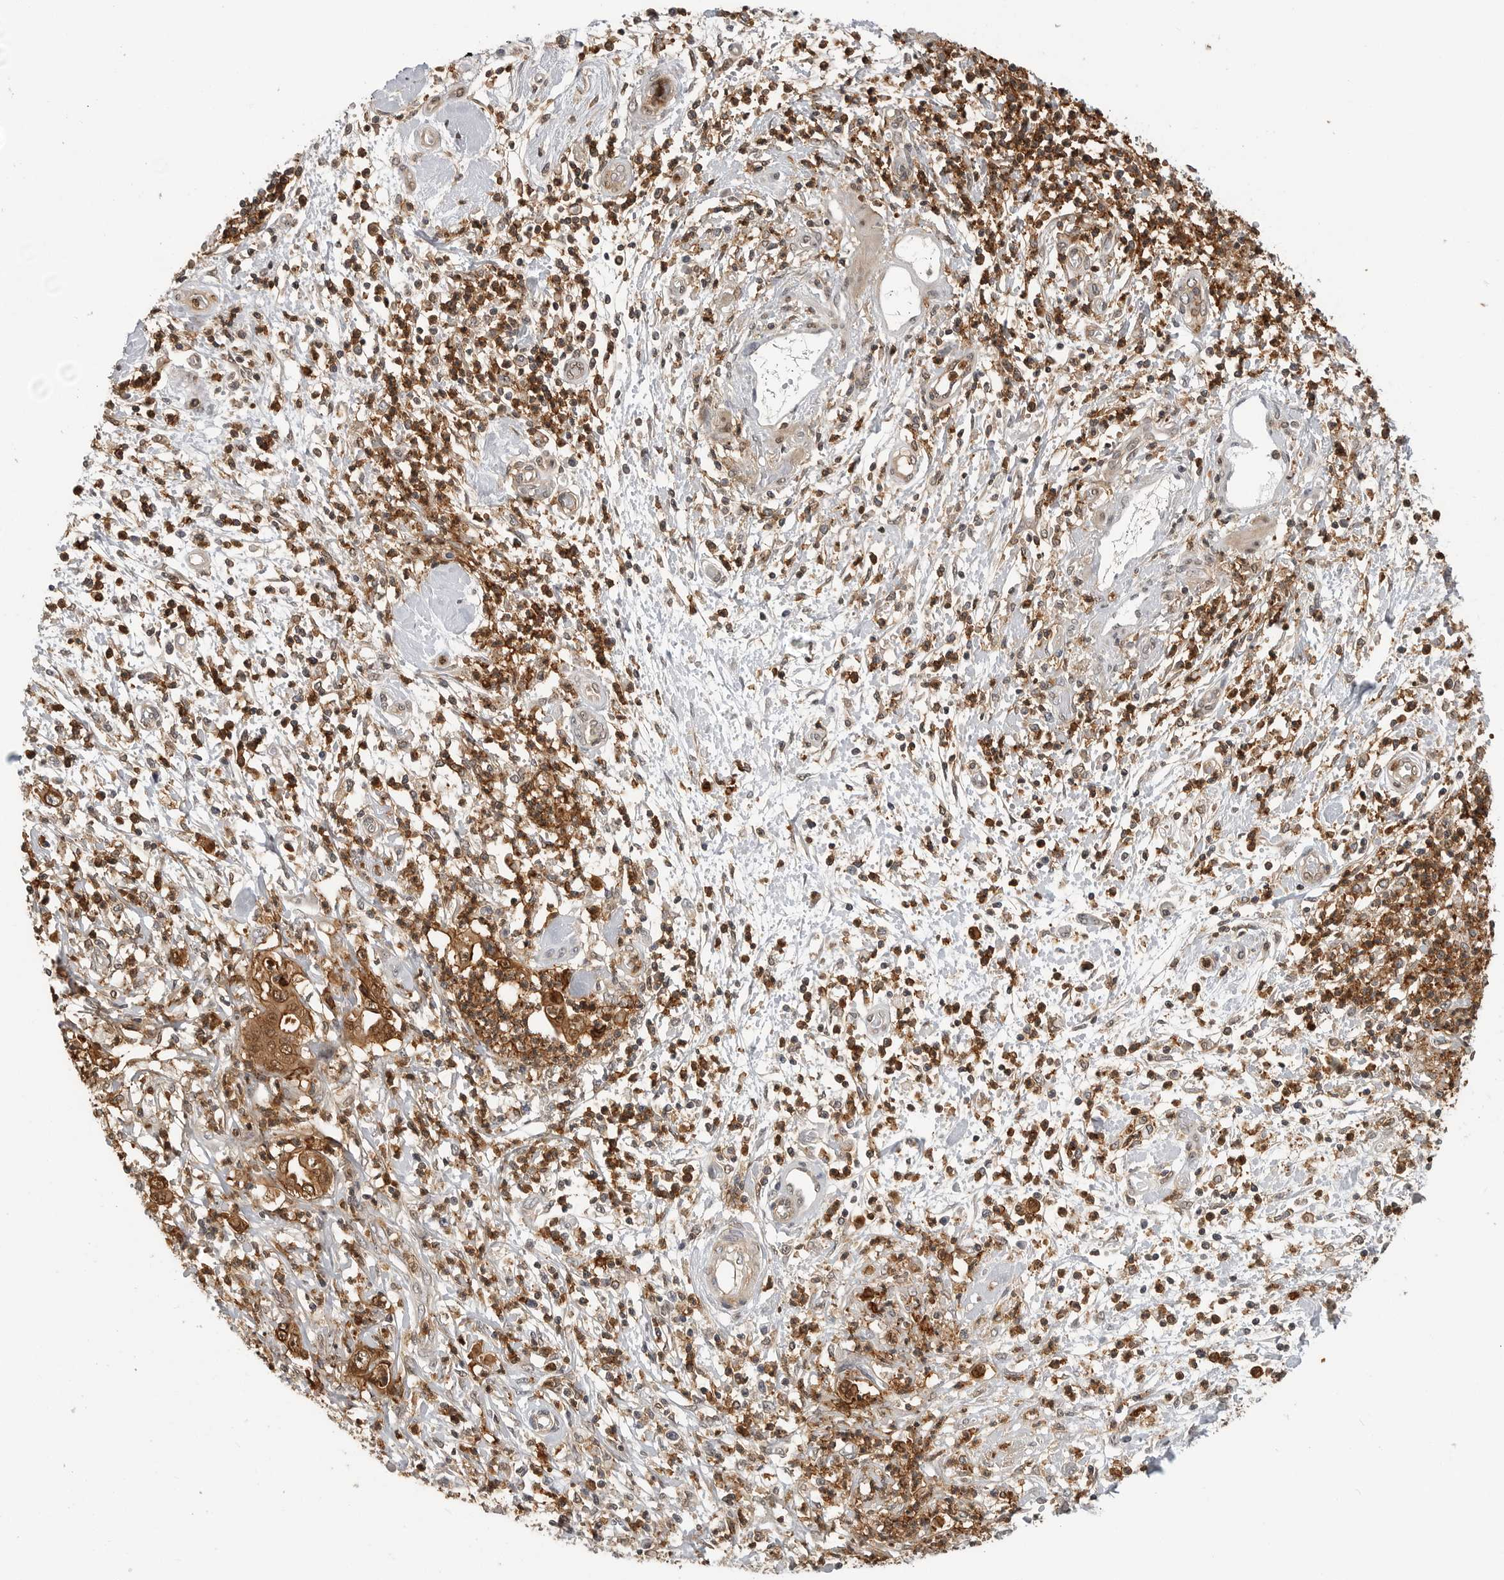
{"staining": {"intensity": "moderate", "quantity": ">75%", "location": "cytoplasmic/membranous,nuclear"}, "tissue": "pancreatic cancer", "cell_type": "Tumor cells", "image_type": "cancer", "snomed": [{"axis": "morphology", "description": "Adenocarcinoma, NOS"}, {"axis": "topography", "description": "Pancreas"}], "caption": "Pancreatic adenocarcinoma tissue demonstrates moderate cytoplasmic/membranous and nuclear expression in about >75% of tumor cells, visualized by immunohistochemistry.", "gene": "ANXA11", "patient": {"sex": "male", "age": 69}}